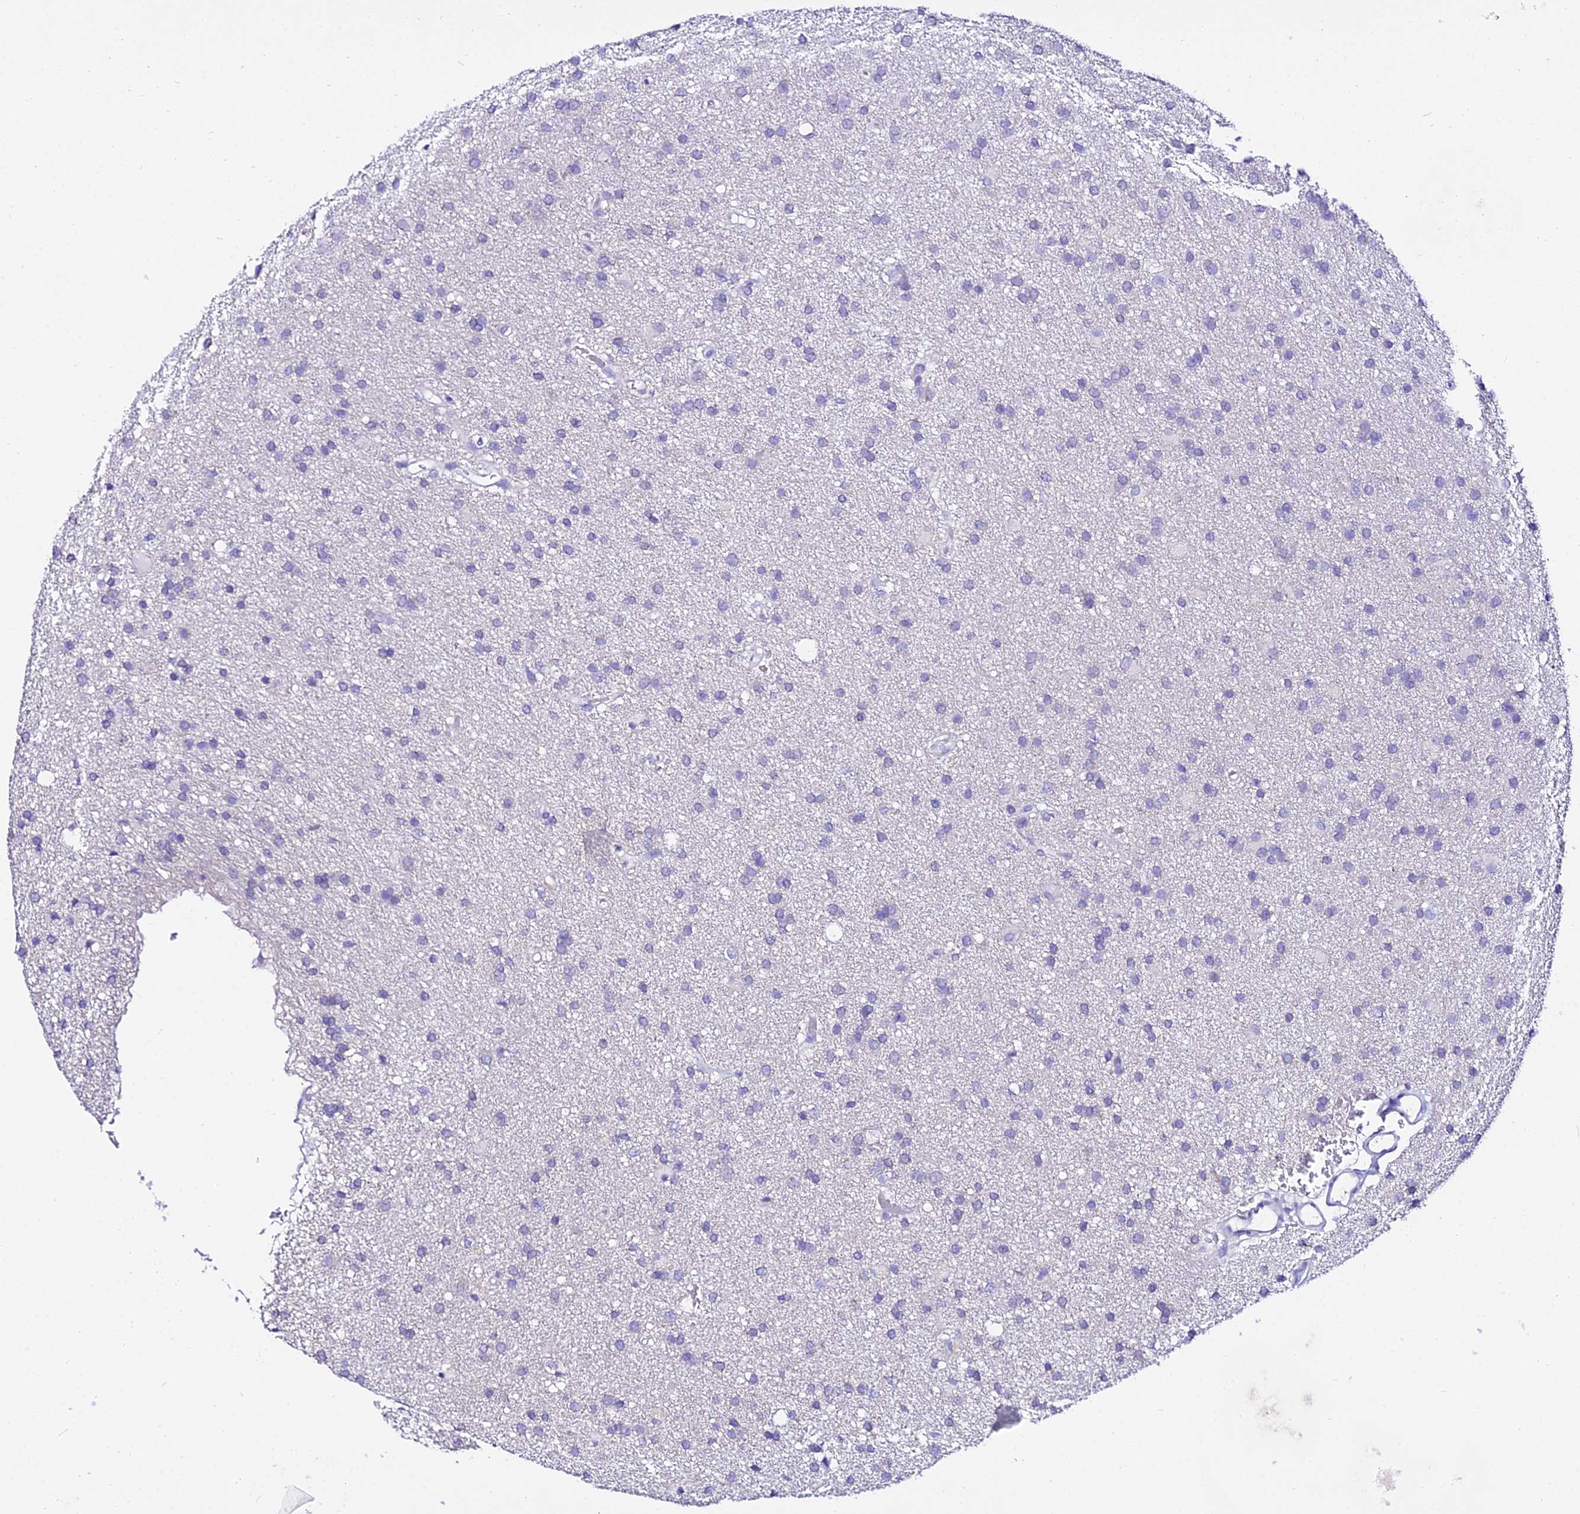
{"staining": {"intensity": "negative", "quantity": "none", "location": "none"}, "tissue": "glioma", "cell_type": "Tumor cells", "image_type": "cancer", "snomed": [{"axis": "morphology", "description": "Glioma, malignant, High grade"}, {"axis": "topography", "description": "Brain"}], "caption": "Human malignant glioma (high-grade) stained for a protein using immunohistochemistry reveals no positivity in tumor cells.", "gene": "DEFB106A", "patient": {"sex": "male", "age": 77}}